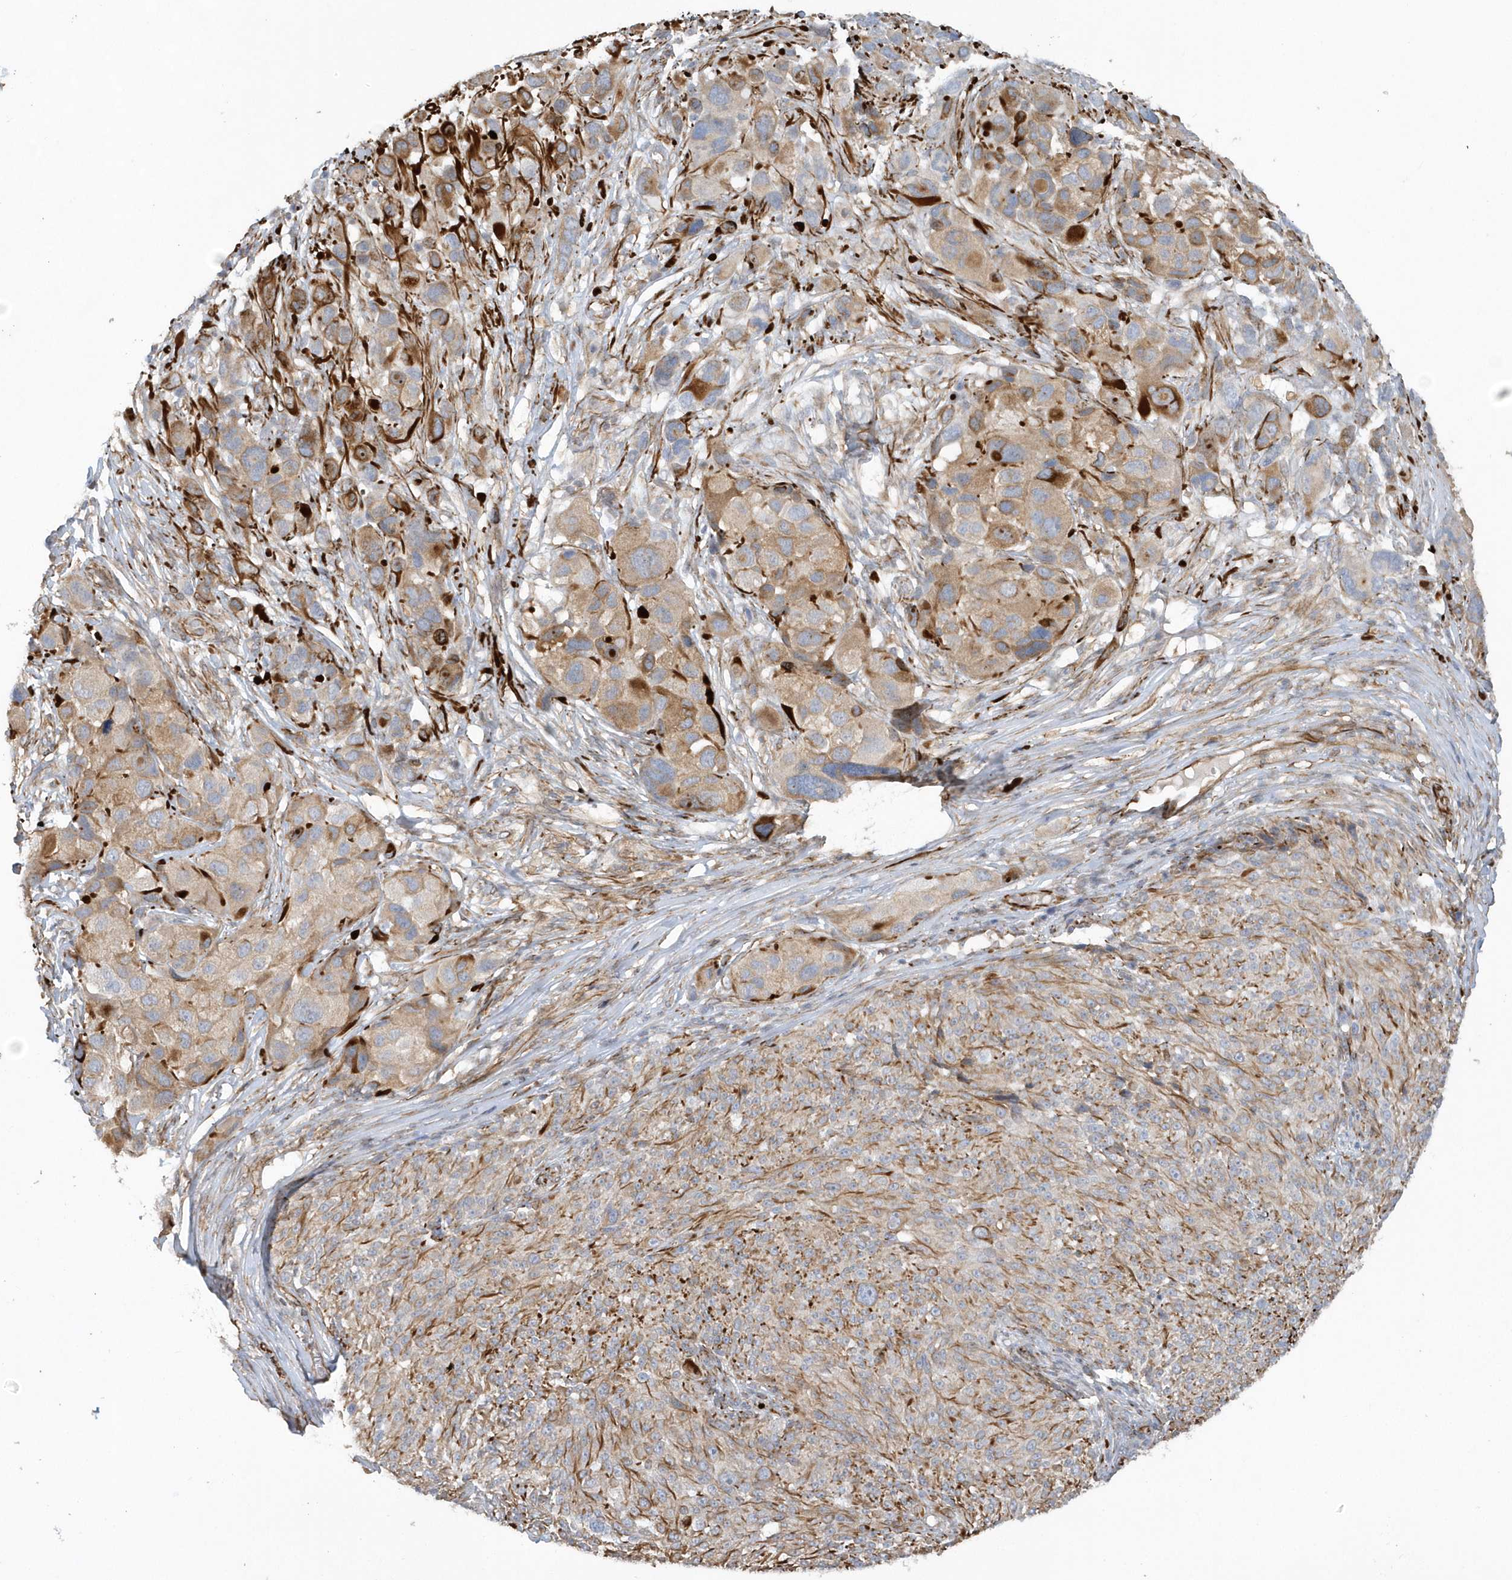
{"staining": {"intensity": "moderate", "quantity": ">75%", "location": "cytoplasmic/membranous"}, "tissue": "melanoma", "cell_type": "Tumor cells", "image_type": "cancer", "snomed": [{"axis": "morphology", "description": "Malignant melanoma, NOS"}, {"axis": "topography", "description": "Skin of trunk"}], "caption": "High-magnification brightfield microscopy of melanoma stained with DAB (3,3'-diaminobenzidine) (brown) and counterstained with hematoxylin (blue). tumor cells exhibit moderate cytoplasmic/membranous positivity is present in approximately>75% of cells. (Brightfield microscopy of DAB IHC at high magnification).", "gene": "RAB17", "patient": {"sex": "male", "age": 71}}